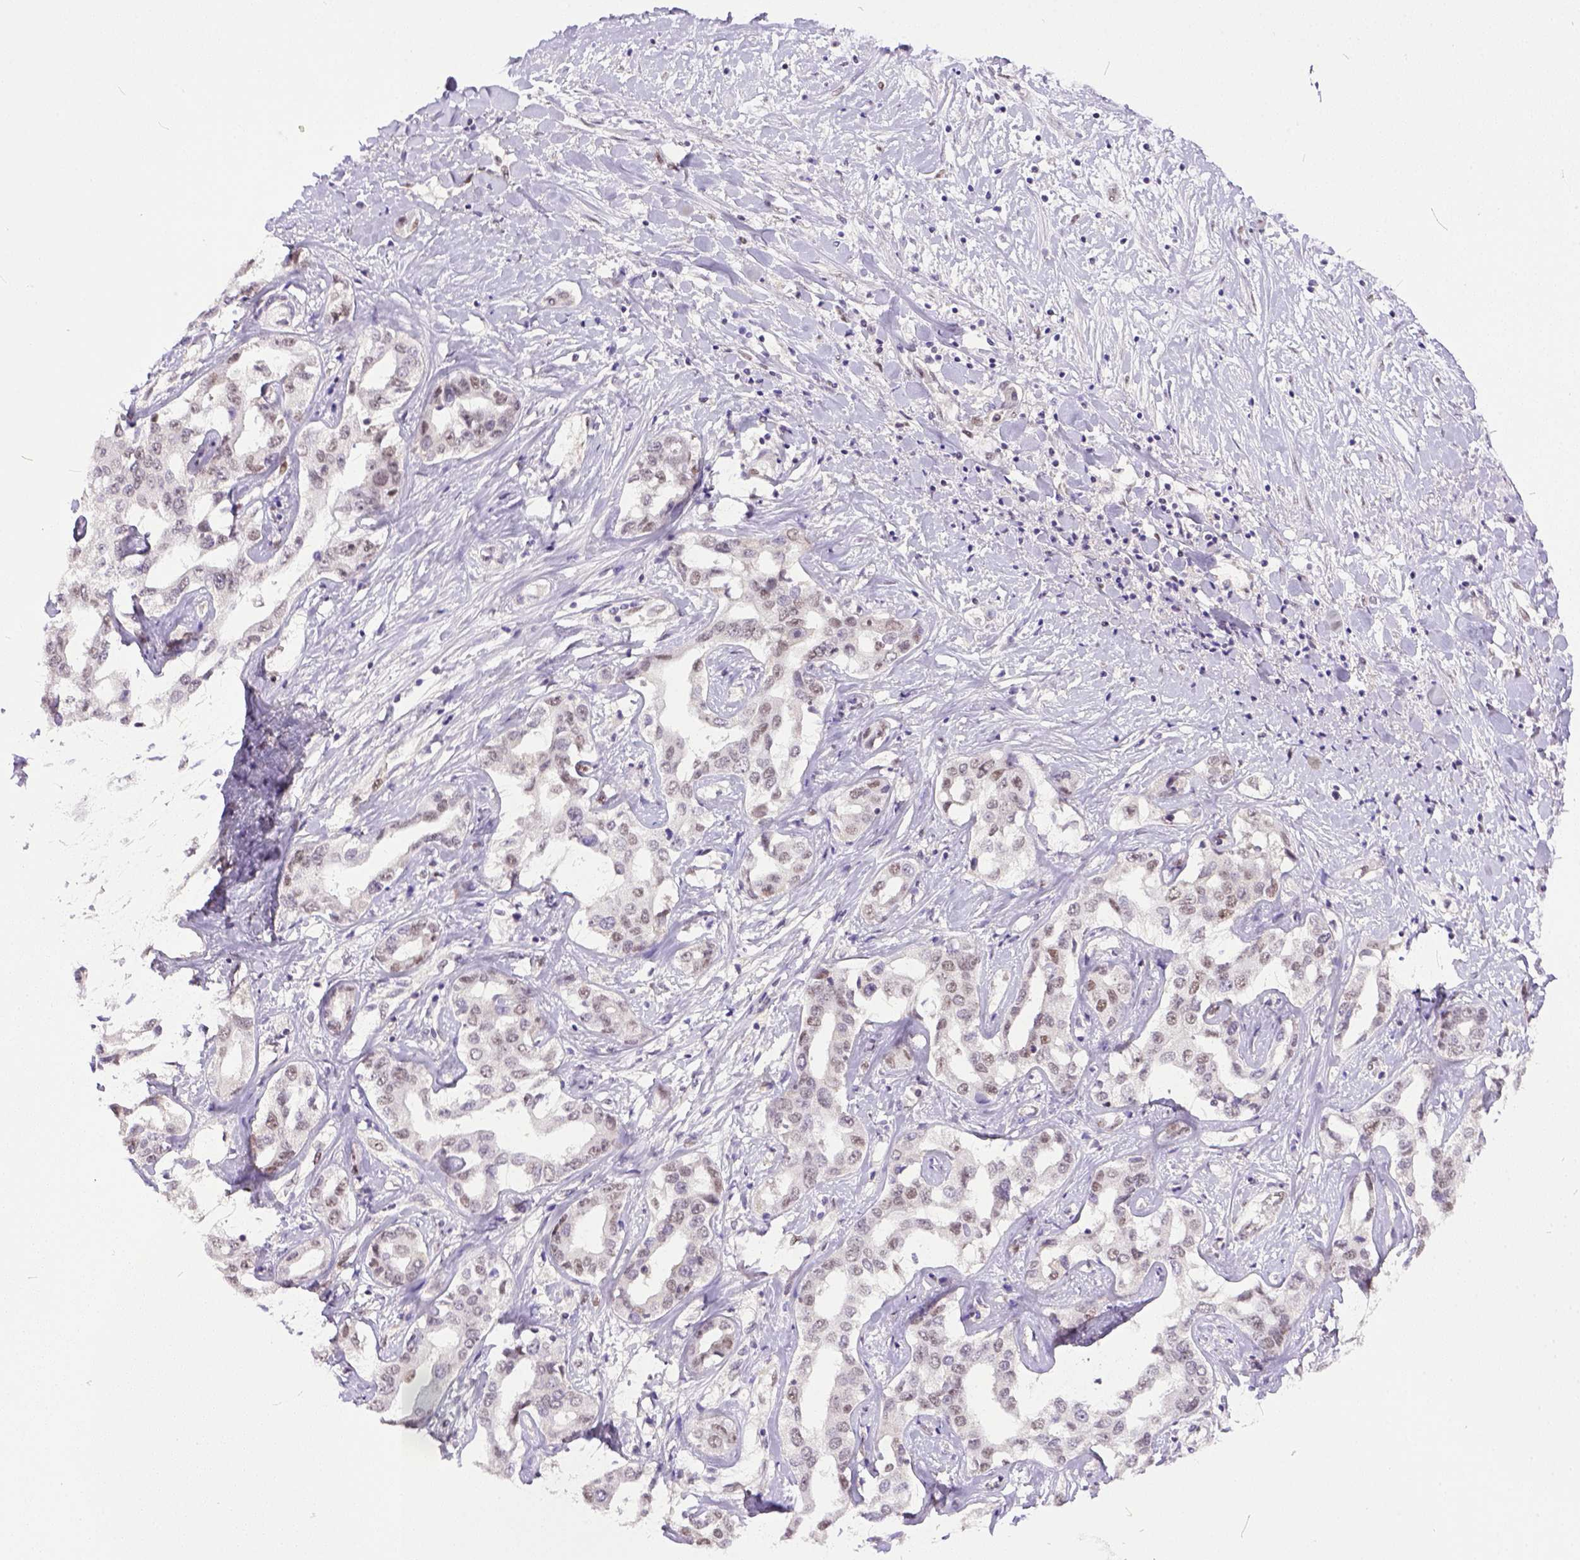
{"staining": {"intensity": "weak", "quantity": "25%-75%", "location": "nuclear"}, "tissue": "liver cancer", "cell_type": "Tumor cells", "image_type": "cancer", "snomed": [{"axis": "morphology", "description": "Cholangiocarcinoma"}, {"axis": "topography", "description": "Liver"}], "caption": "IHC (DAB) staining of human liver cholangiocarcinoma shows weak nuclear protein staining in about 25%-75% of tumor cells. (DAB IHC, brown staining for protein, blue staining for nuclei).", "gene": "ERCC1", "patient": {"sex": "male", "age": 59}}